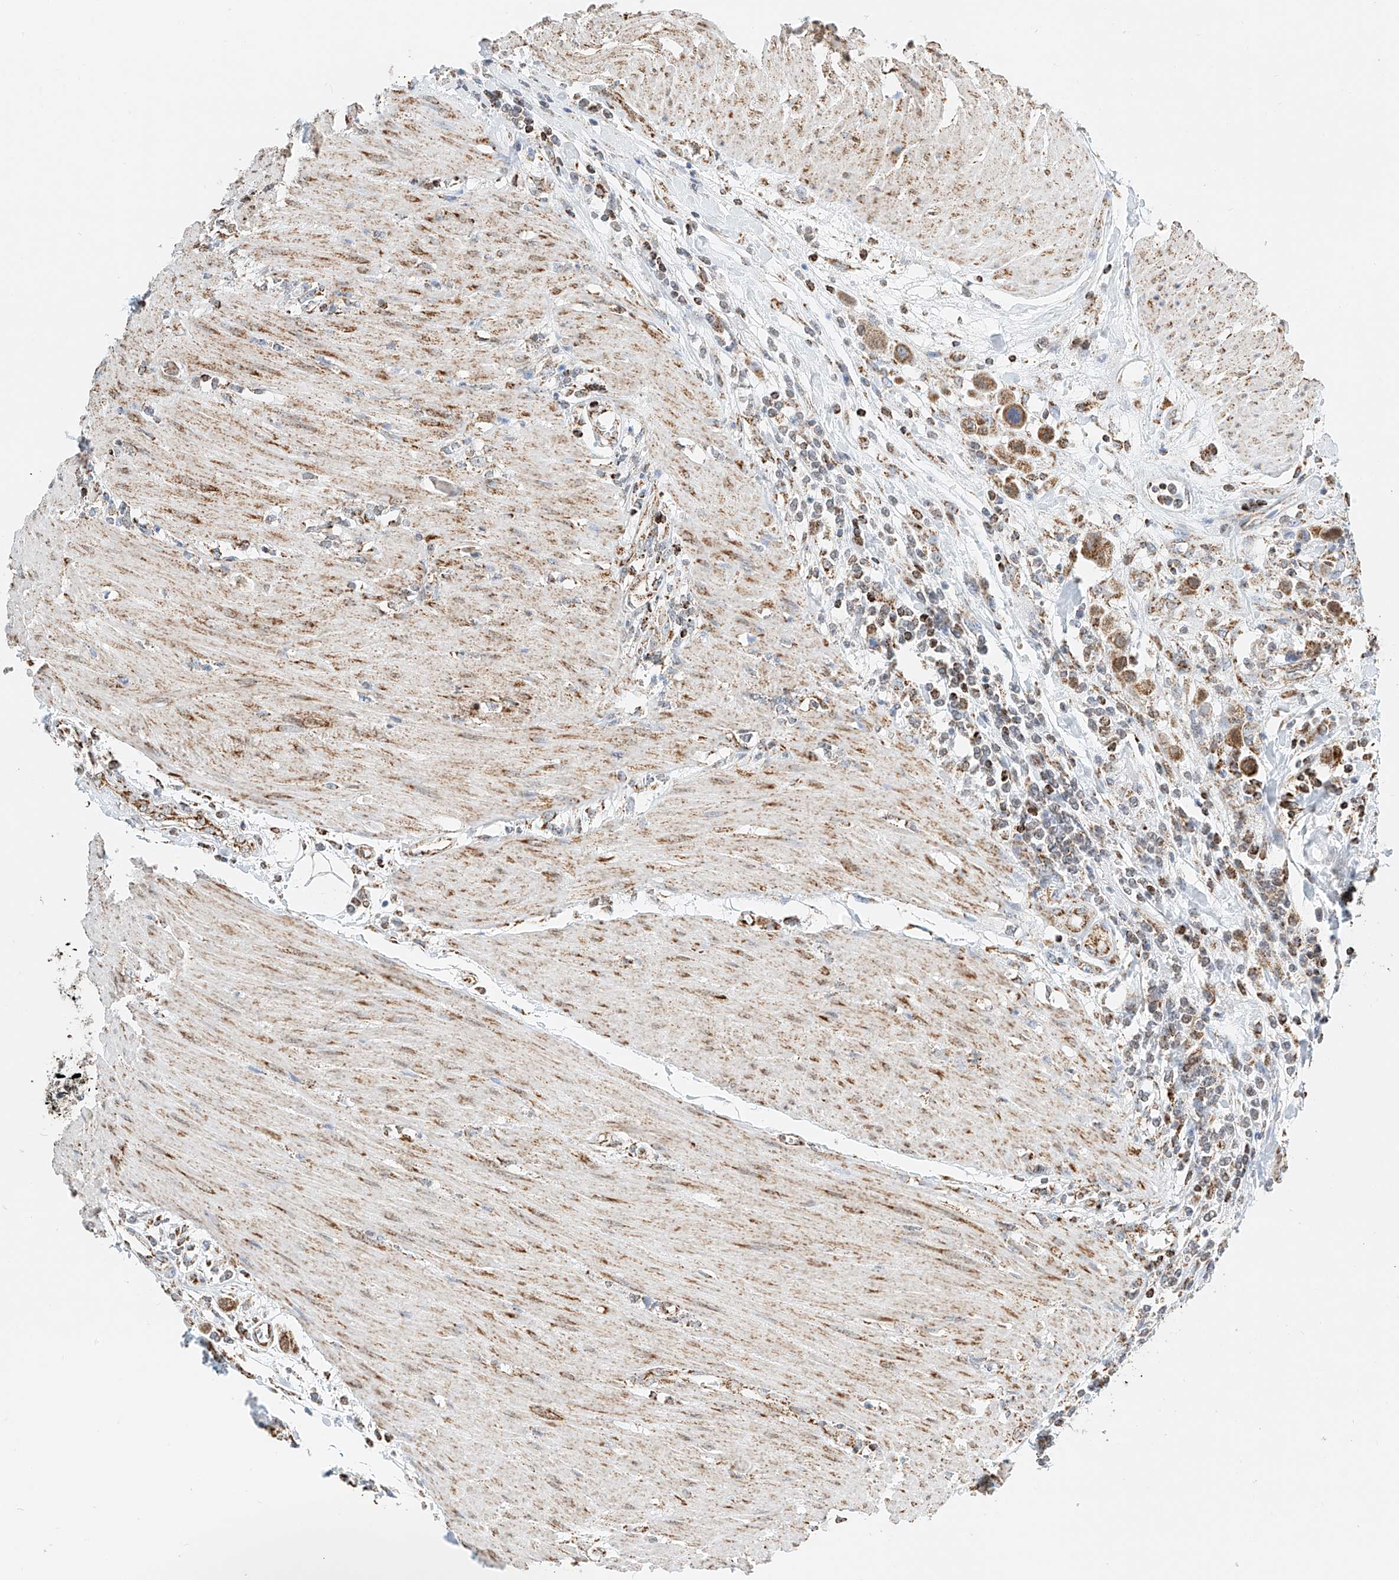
{"staining": {"intensity": "moderate", "quantity": ">75%", "location": "cytoplasmic/membranous"}, "tissue": "urothelial cancer", "cell_type": "Tumor cells", "image_type": "cancer", "snomed": [{"axis": "morphology", "description": "Urothelial carcinoma, High grade"}, {"axis": "topography", "description": "Urinary bladder"}], "caption": "This histopathology image displays immunohistochemistry (IHC) staining of urothelial cancer, with medium moderate cytoplasmic/membranous positivity in about >75% of tumor cells.", "gene": "PPA2", "patient": {"sex": "male", "age": 50}}